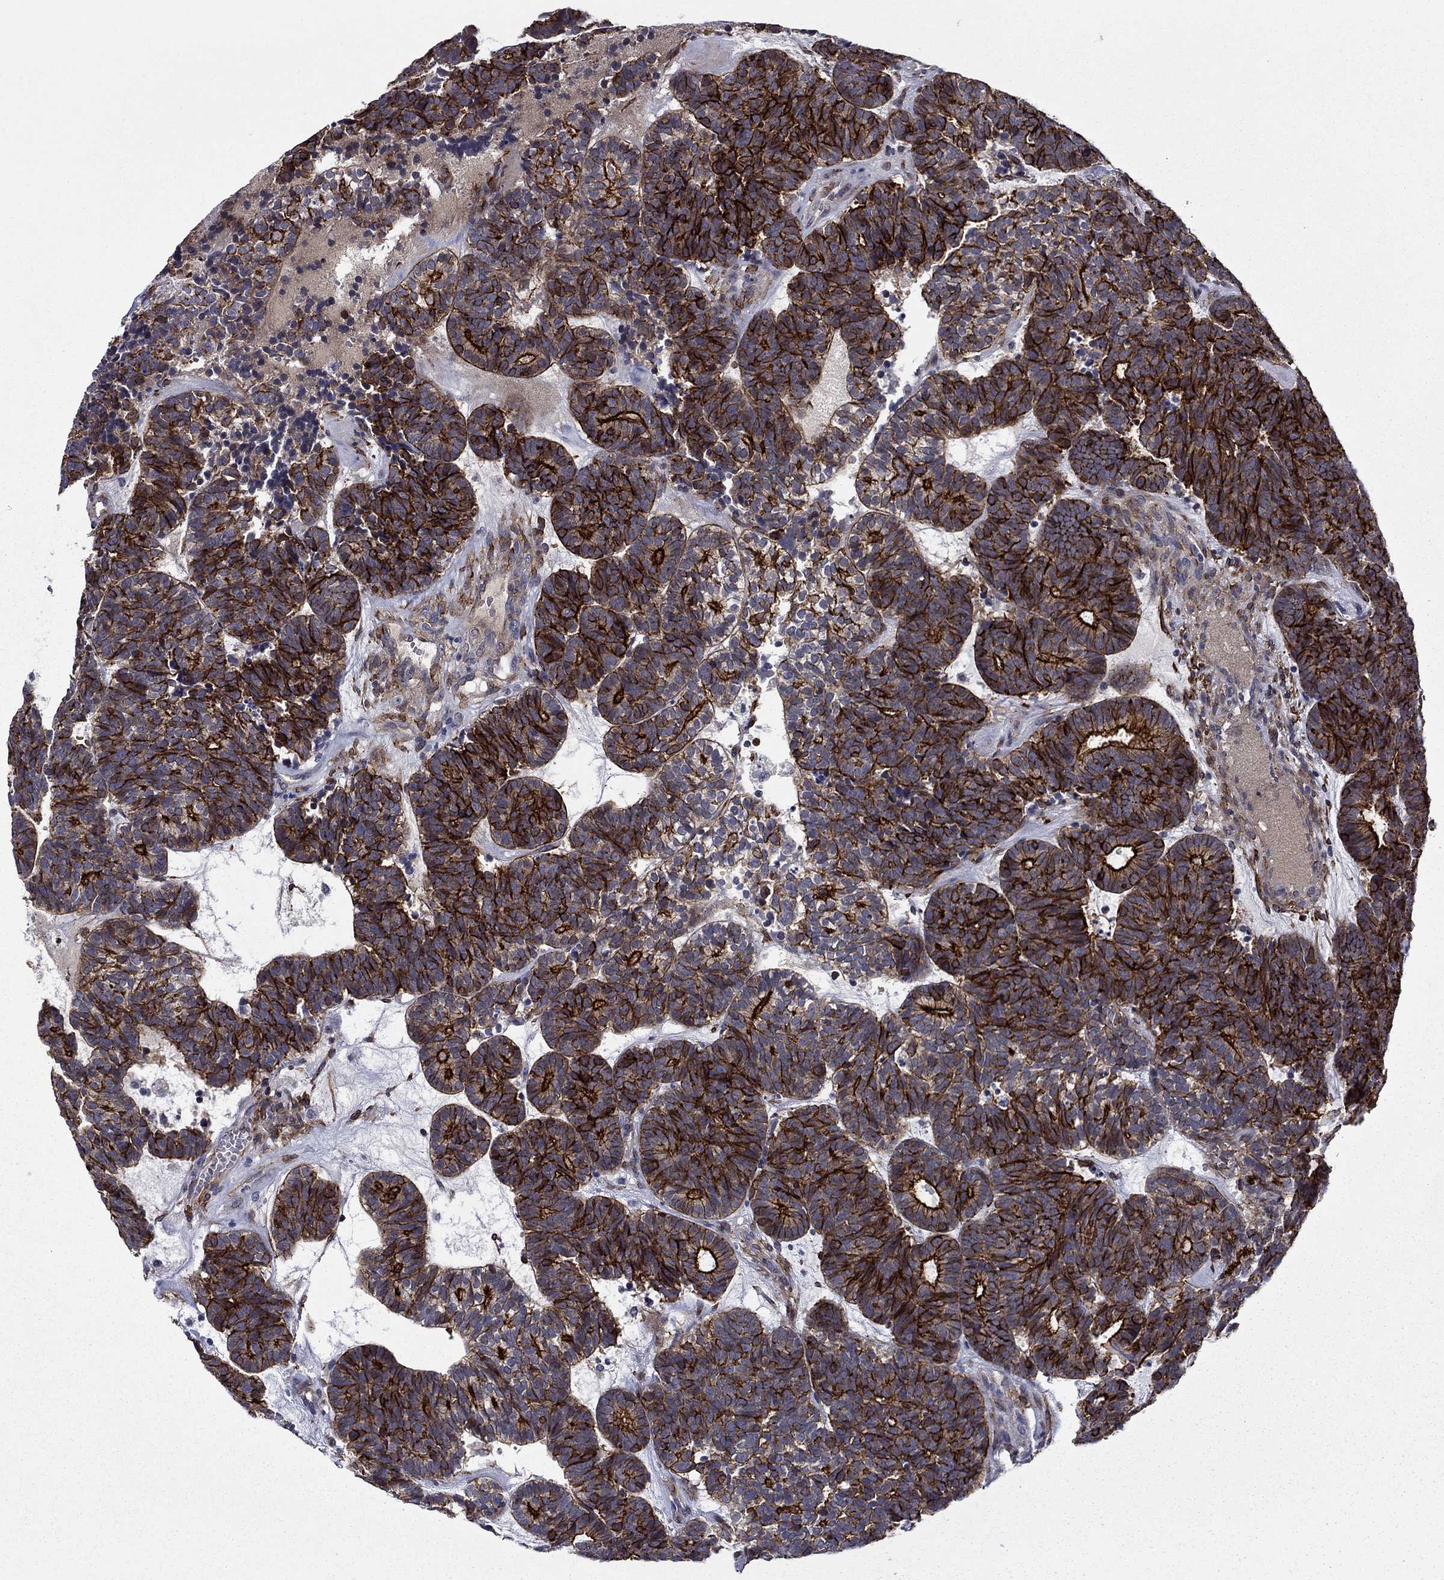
{"staining": {"intensity": "strong", "quantity": ">75%", "location": "cytoplasmic/membranous"}, "tissue": "head and neck cancer", "cell_type": "Tumor cells", "image_type": "cancer", "snomed": [{"axis": "morphology", "description": "Adenocarcinoma, NOS"}, {"axis": "topography", "description": "Head-Neck"}], "caption": "Brown immunohistochemical staining in head and neck cancer (adenocarcinoma) demonstrates strong cytoplasmic/membranous staining in approximately >75% of tumor cells.", "gene": "LMO7", "patient": {"sex": "female", "age": 81}}